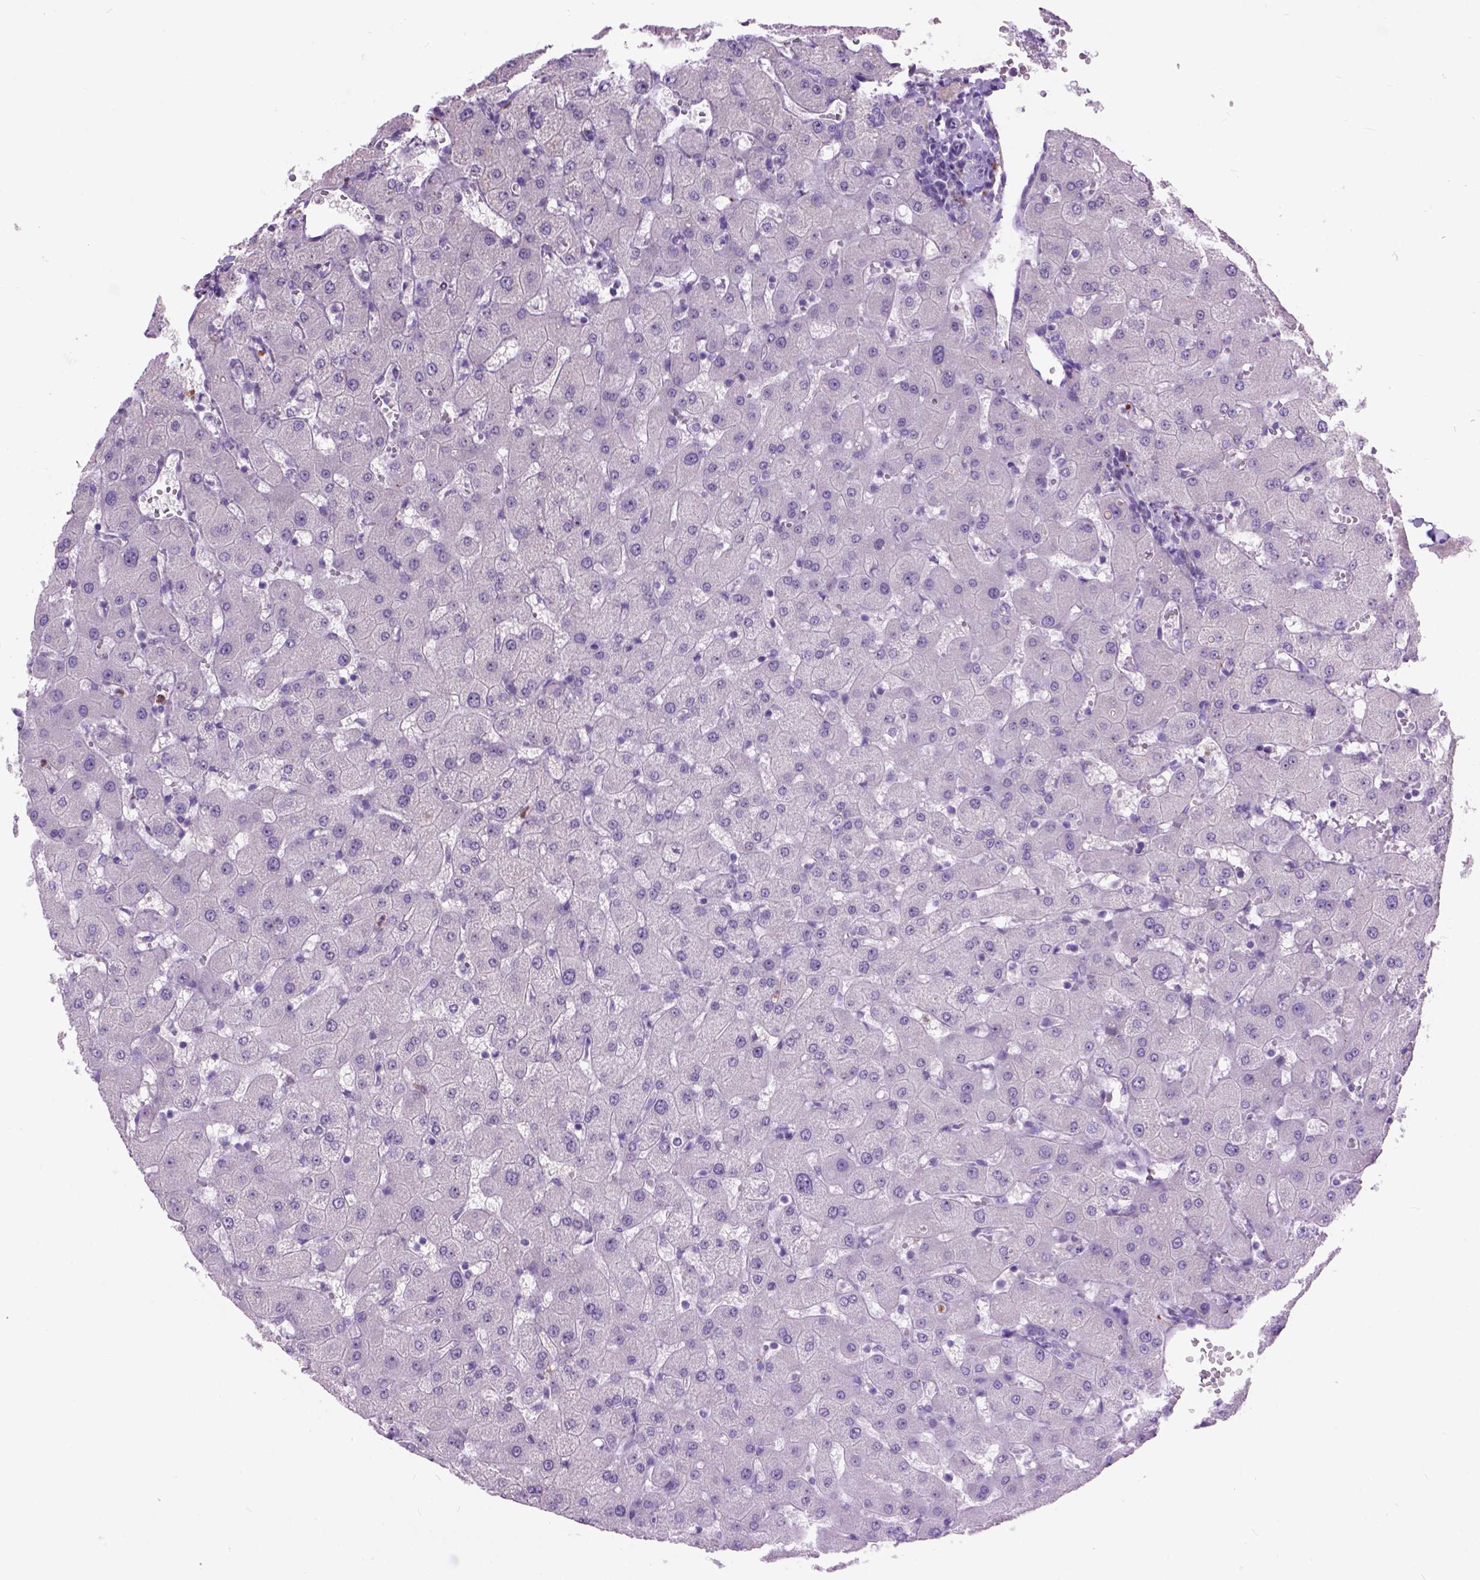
{"staining": {"intensity": "negative", "quantity": "none", "location": "none"}, "tissue": "liver", "cell_type": "Cholangiocytes", "image_type": "normal", "snomed": [{"axis": "morphology", "description": "Normal tissue, NOS"}, {"axis": "topography", "description": "Liver"}], "caption": "This is a photomicrograph of IHC staining of unremarkable liver, which shows no staining in cholangiocytes.", "gene": "MAPT", "patient": {"sex": "female", "age": 63}}